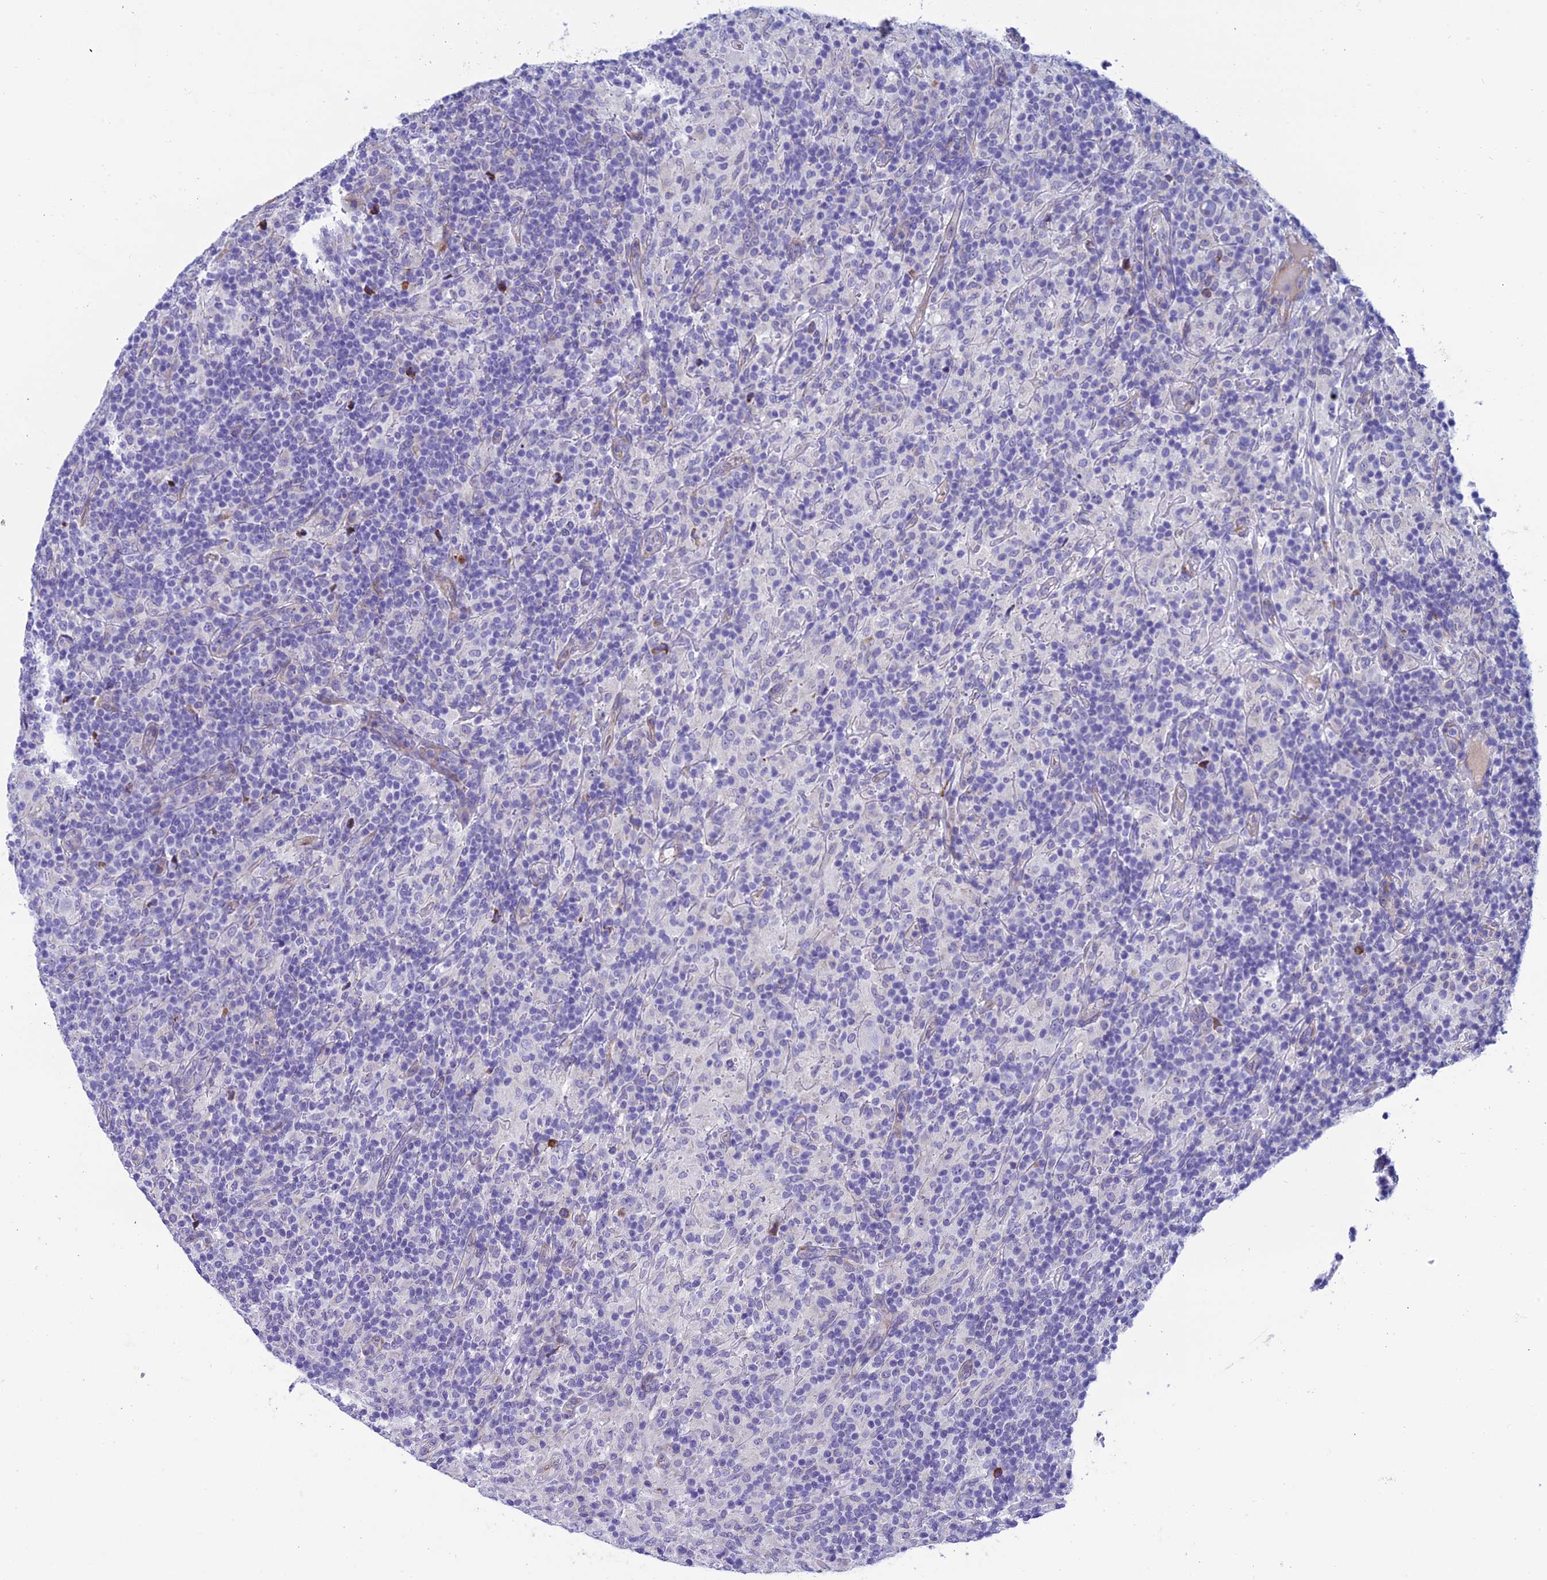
{"staining": {"intensity": "negative", "quantity": "none", "location": "none"}, "tissue": "lymphoma", "cell_type": "Tumor cells", "image_type": "cancer", "snomed": [{"axis": "morphology", "description": "Hodgkin's disease, NOS"}, {"axis": "topography", "description": "Lymph node"}], "caption": "Immunohistochemistry of Hodgkin's disease displays no staining in tumor cells.", "gene": "MACIR", "patient": {"sex": "male", "age": 70}}